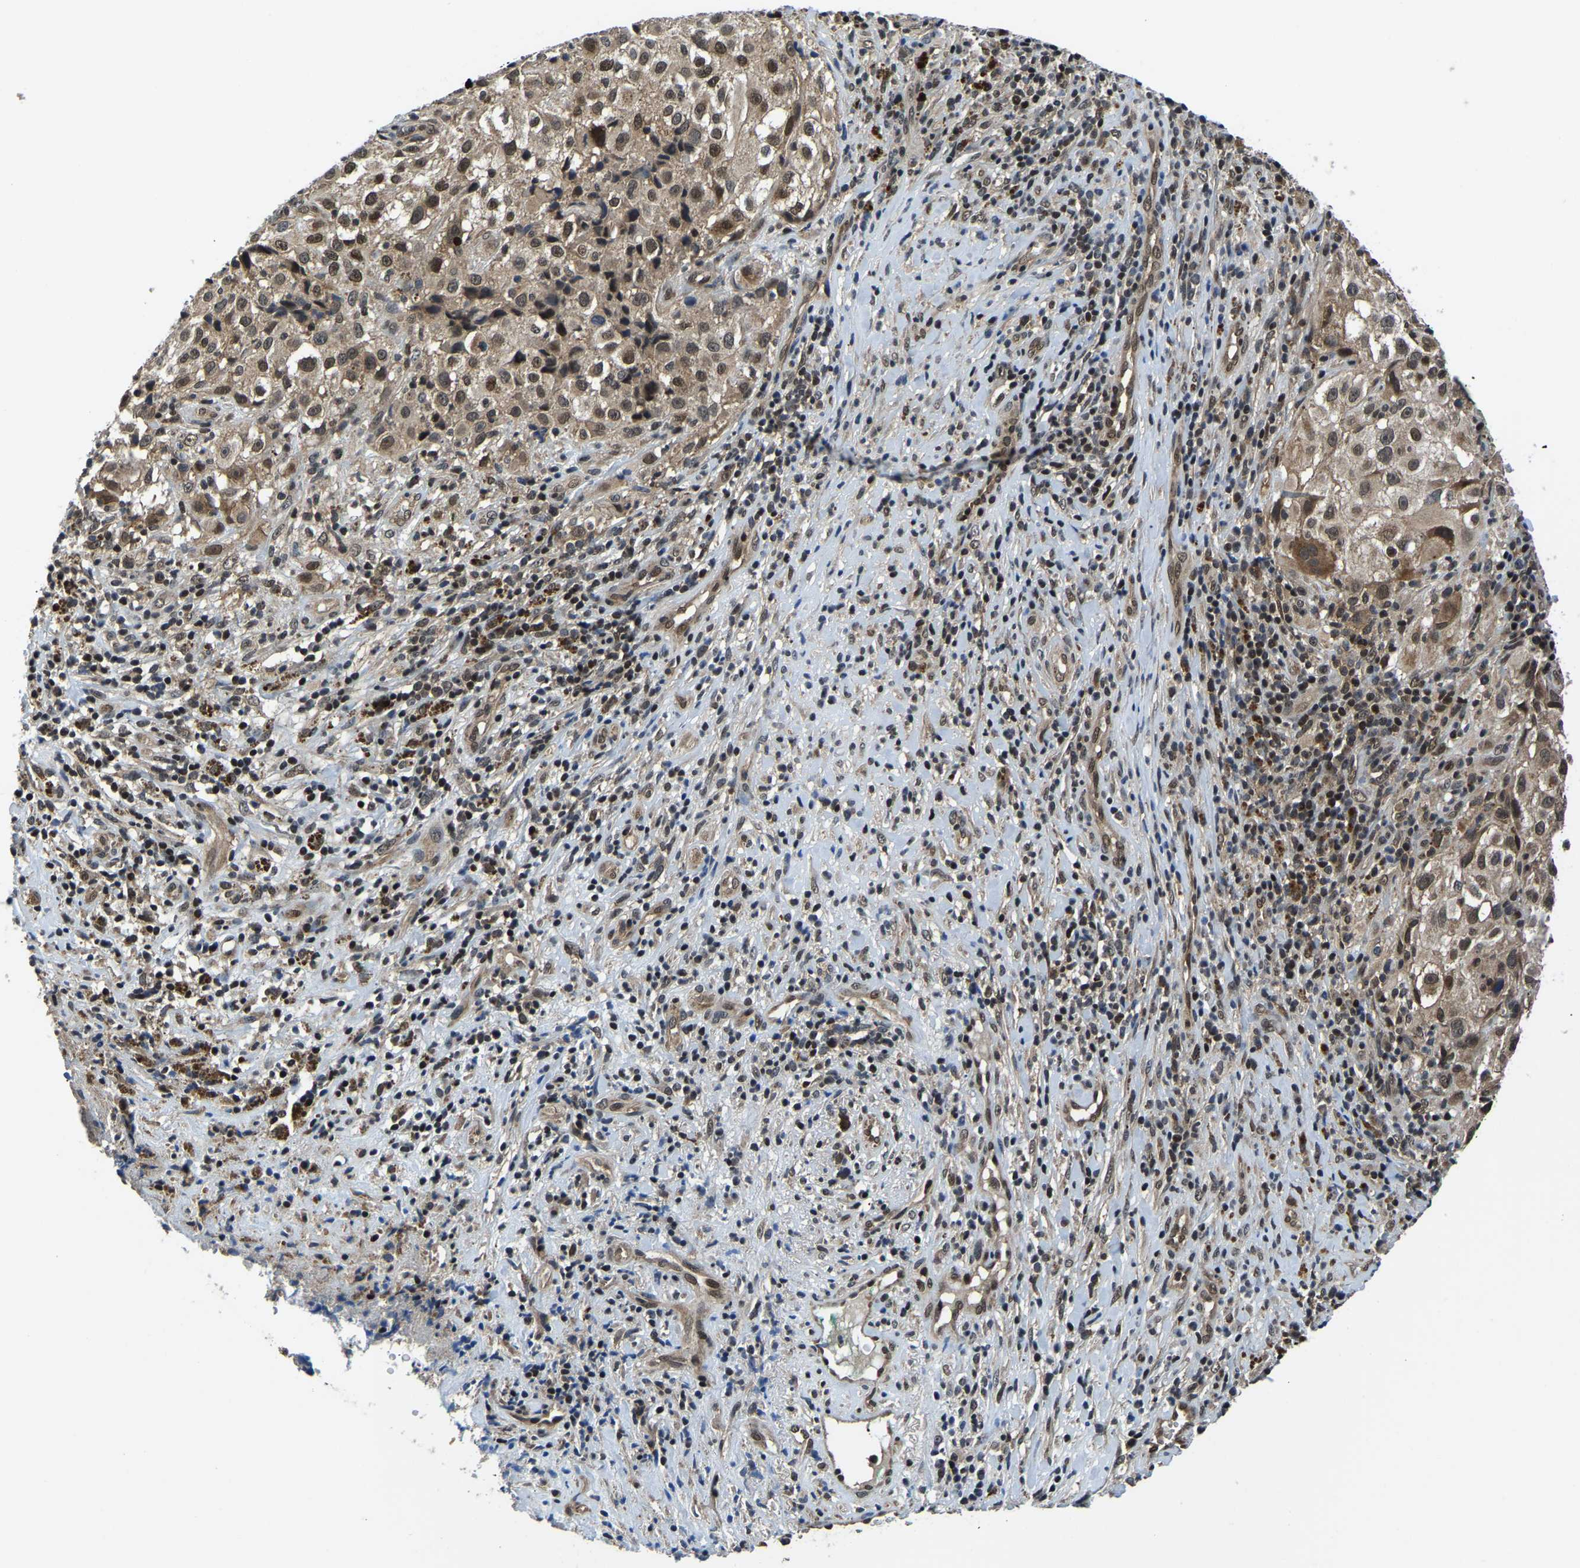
{"staining": {"intensity": "moderate", "quantity": ">75%", "location": "cytoplasmic/membranous,nuclear"}, "tissue": "melanoma", "cell_type": "Tumor cells", "image_type": "cancer", "snomed": [{"axis": "morphology", "description": "Necrosis, NOS"}, {"axis": "morphology", "description": "Malignant melanoma, NOS"}, {"axis": "topography", "description": "Skin"}], "caption": "Moderate cytoplasmic/membranous and nuclear staining for a protein is identified in about >75% of tumor cells of melanoma using immunohistochemistry.", "gene": "DFFA", "patient": {"sex": "female", "age": 87}}